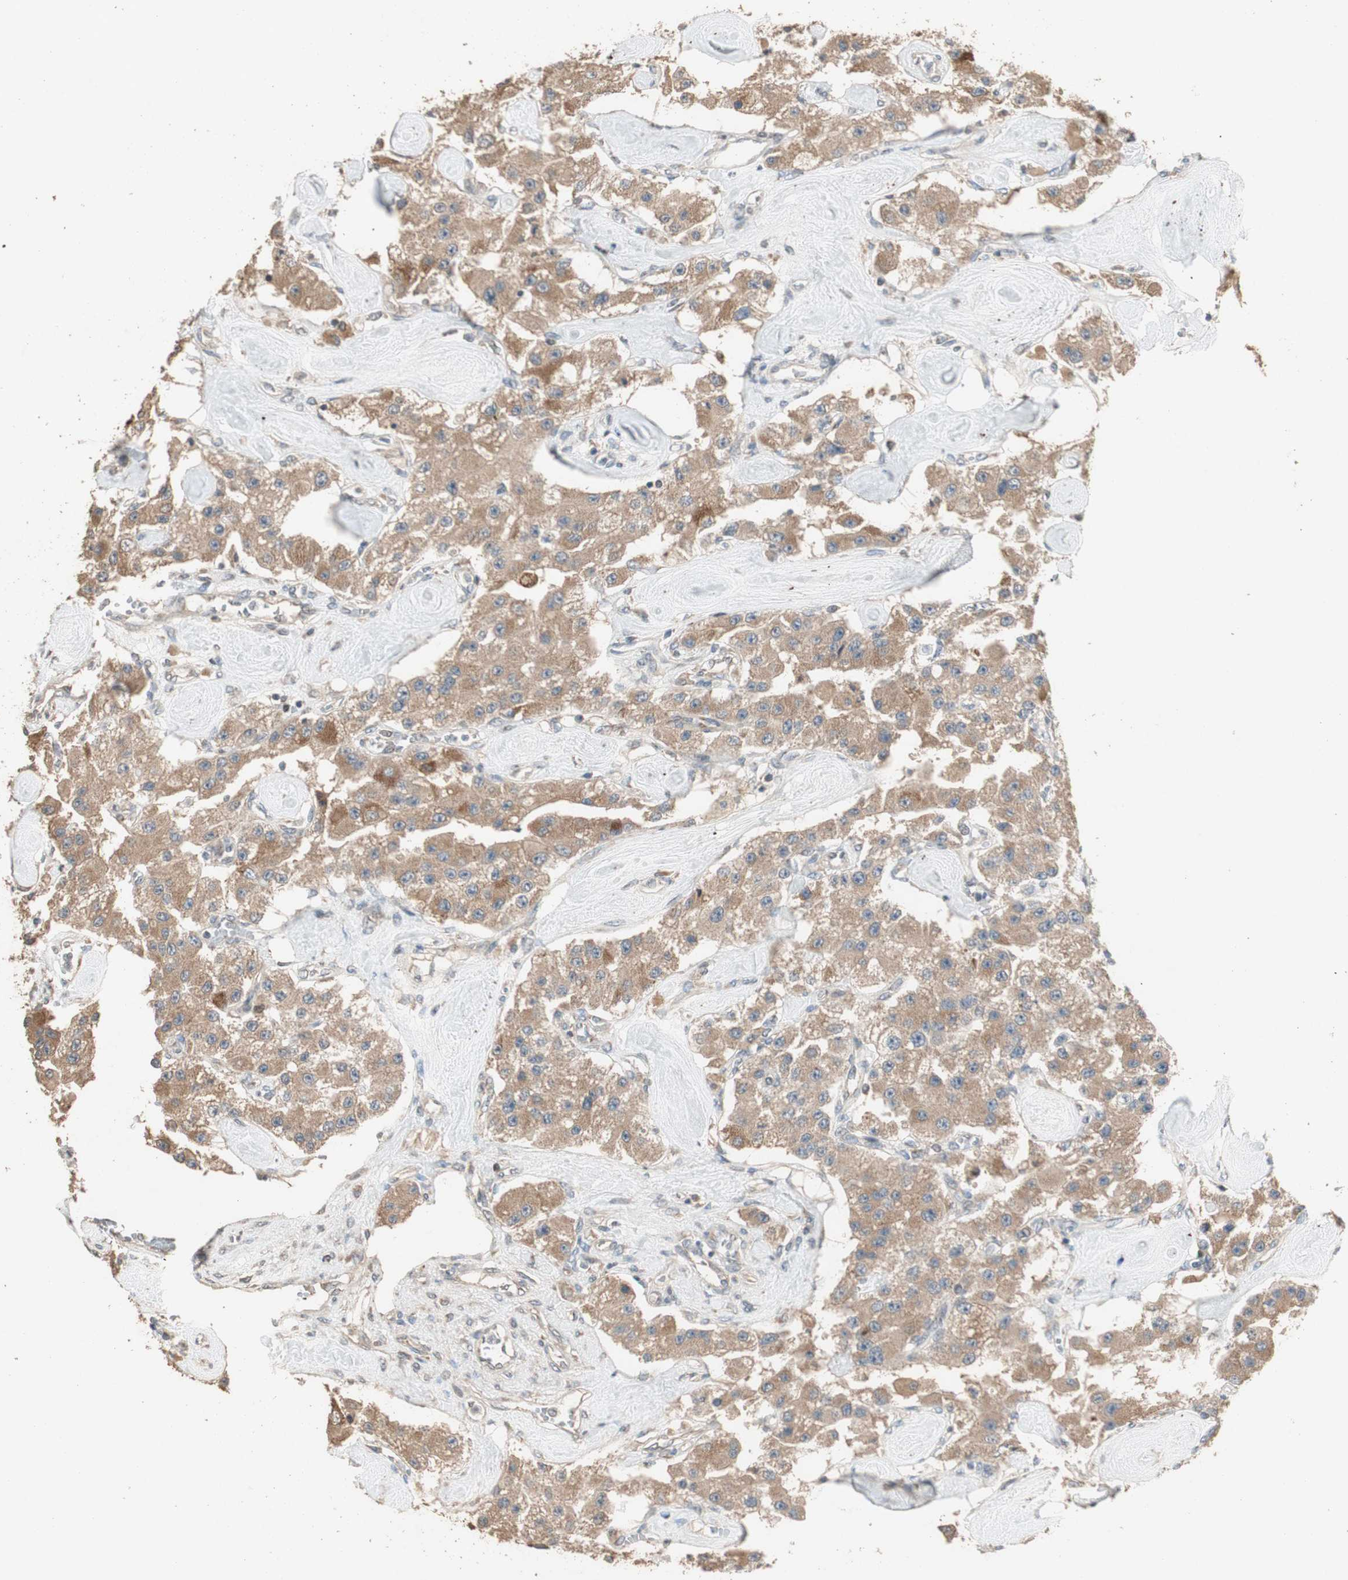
{"staining": {"intensity": "moderate", "quantity": ">75%", "location": "cytoplasmic/membranous"}, "tissue": "carcinoid", "cell_type": "Tumor cells", "image_type": "cancer", "snomed": [{"axis": "morphology", "description": "Carcinoid, malignant, NOS"}, {"axis": "topography", "description": "Pancreas"}], "caption": "Carcinoid (malignant) was stained to show a protein in brown. There is medium levels of moderate cytoplasmic/membranous staining in approximately >75% of tumor cells. The protein of interest is shown in brown color, while the nuclei are stained blue.", "gene": "RARRES1", "patient": {"sex": "male", "age": 41}}